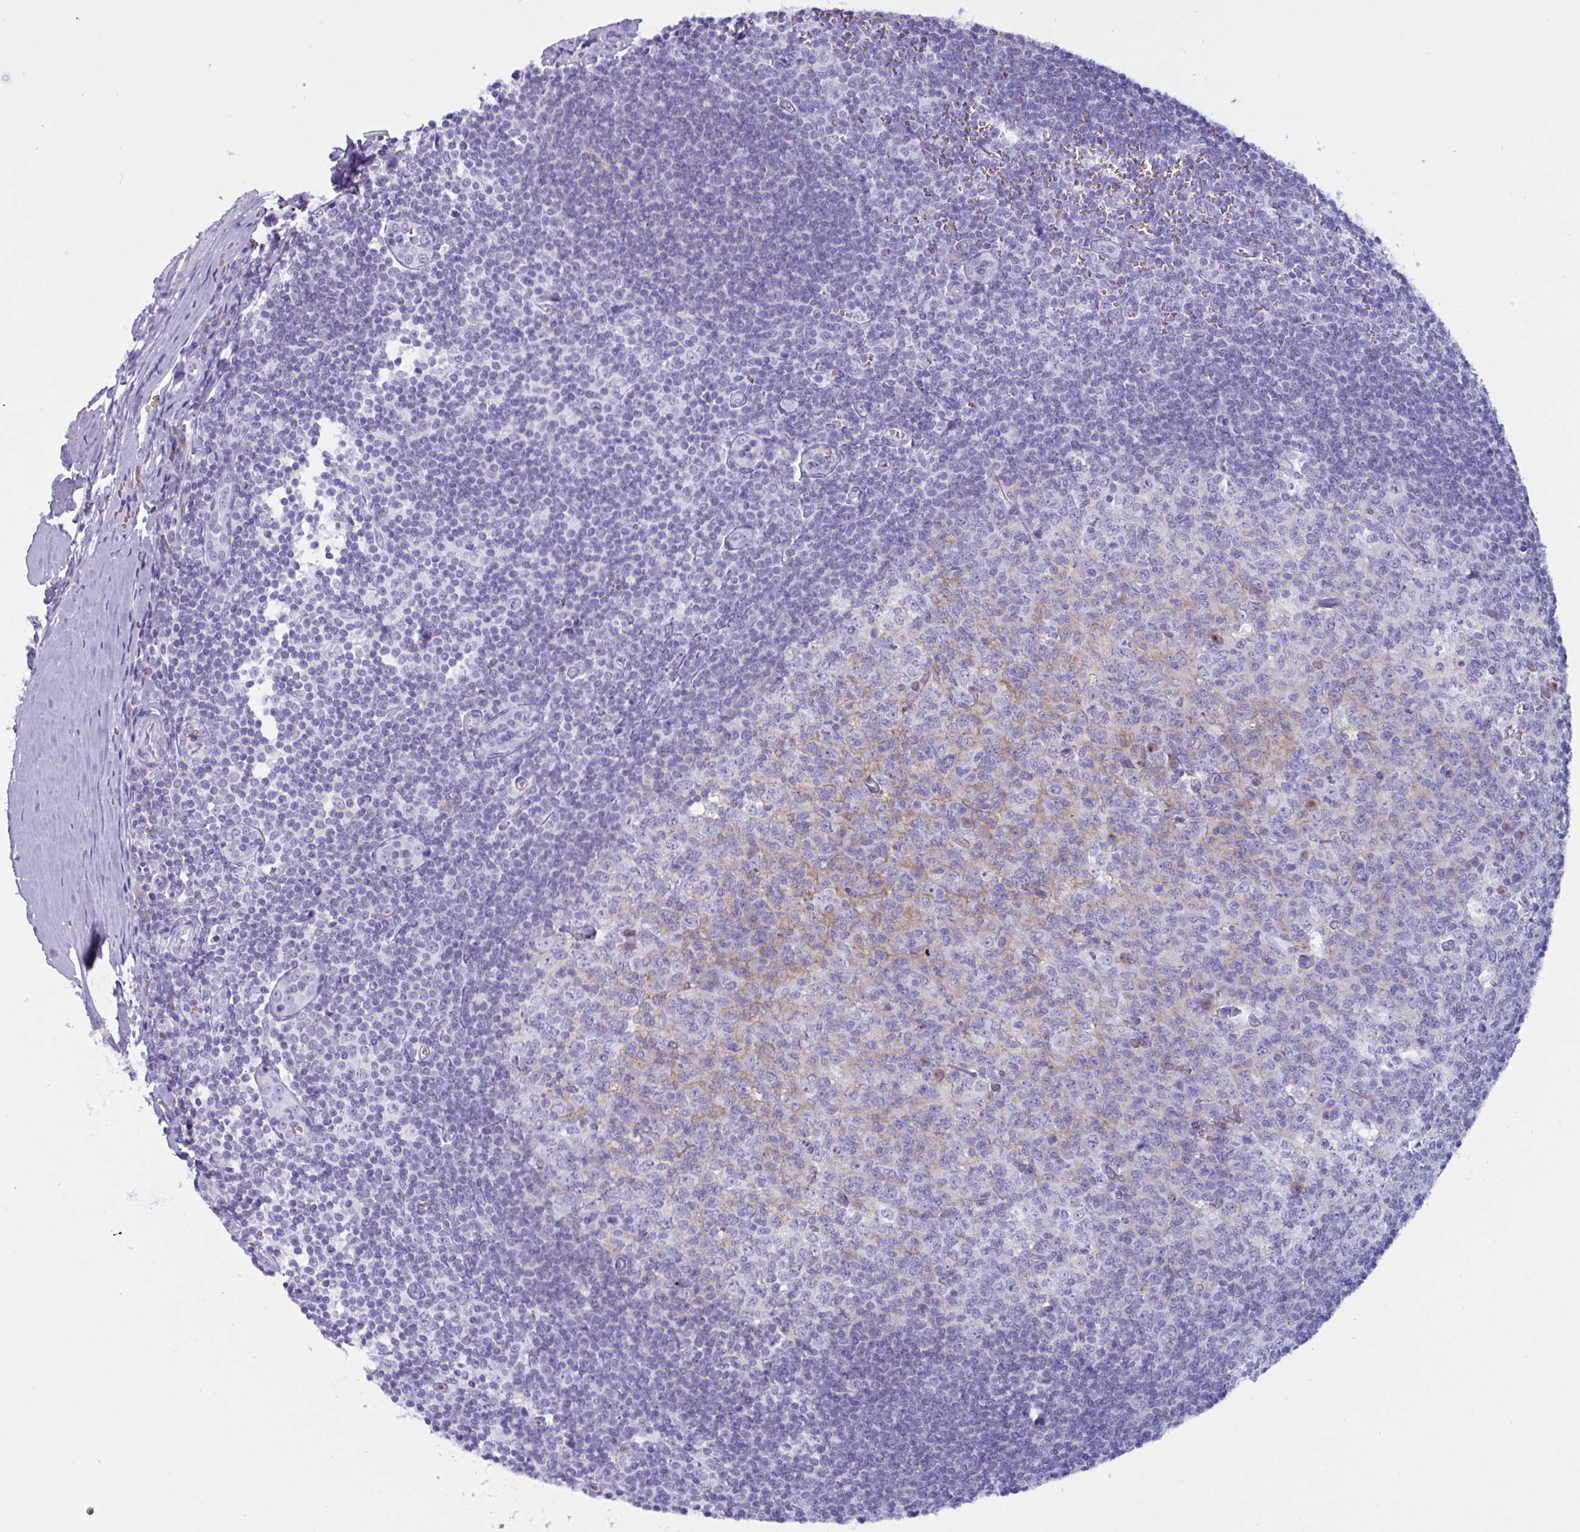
{"staining": {"intensity": "moderate", "quantity": "<25%", "location": "cytoplasmic/membranous"}, "tissue": "tonsil", "cell_type": "Germinal center cells", "image_type": "normal", "snomed": [{"axis": "morphology", "description": "Normal tissue, NOS"}, {"axis": "topography", "description": "Tonsil"}], "caption": "IHC photomicrograph of unremarkable human tonsil stained for a protein (brown), which shows low levels of moderate cytoplasmic/membranous staining in approximately <25% of germinal center cells.", "gene": "SLC2A1", "patient": {"sex": "male", "age": 27}}